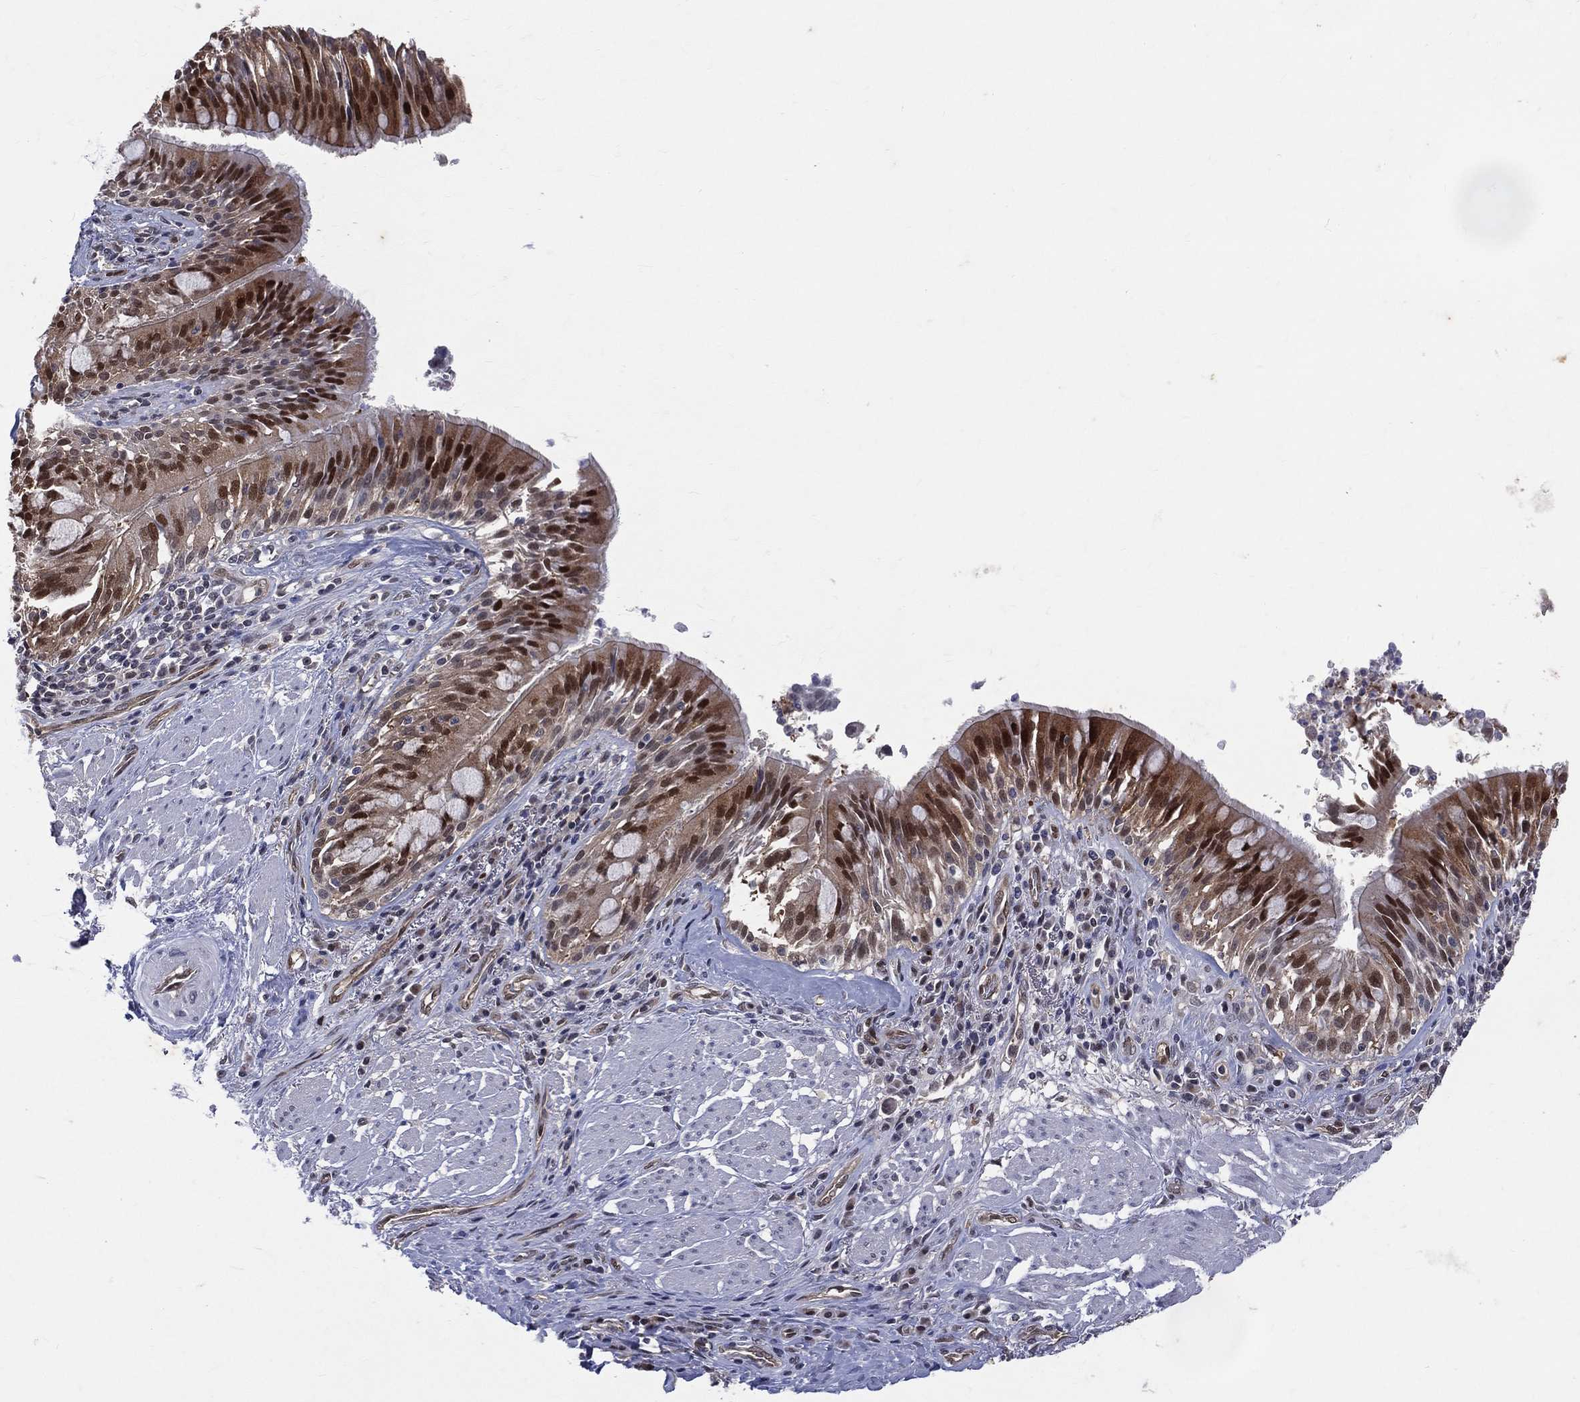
{"staining": {"intensity": "strong", "quantity": "25%-75%", "location": "cytoplasmic/membranous,nuclear"}, "tissue": "bronchus", "cell_type": "Respiratory epithelial cells", "image_type": "normal", "snomed": [{"axis": "morphology", "description": "Normal tissue, NOS"}, {"axis": "morphology", "description": "Squamous cell carcinoma, NOS"}, {"axis": "topography", "description": "Bronchus"}, {"axis": "topography", "description": "Lung"}], "caption": "A brown stain highlights strong cytoplasmic/membranous,nuclear staining of a protein in respiratory epithelial cells of benign human bronchus. Nuclei are stained in blue.", "gene": "GMPR2", "patient": {"sex": "male", "age": 64}}